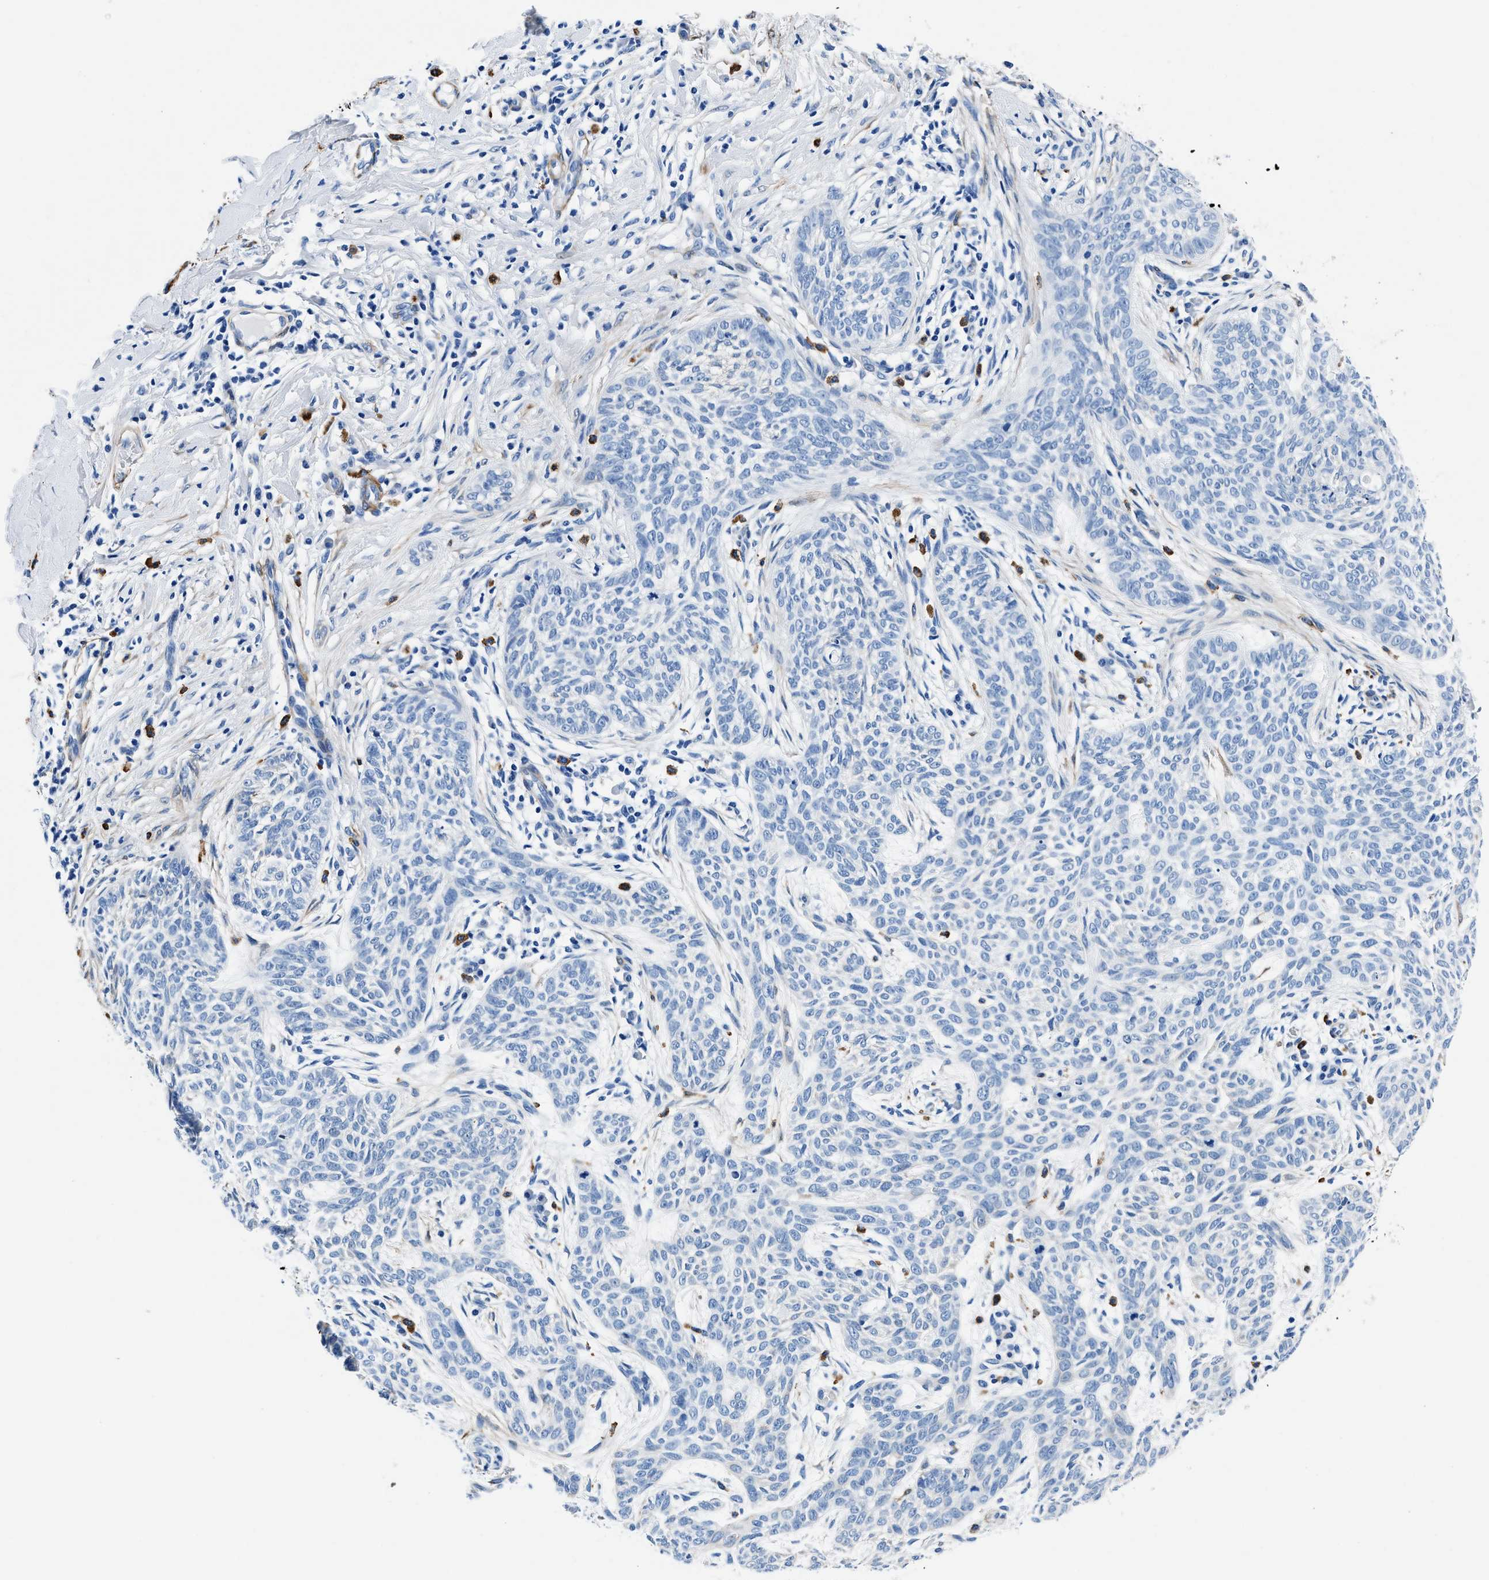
{"staining": {"intensity": "negative", "quantity": "none", "location": "none"}, "tissue": "skin cancer", "cell_type": "Tumor cells", "image_type": "cancer", "snomed": [{"axis": "morphology", "description": "Basal cell carcinoma"}, {"axis": "topography", "description": "Skin"}], "caption": "Immunohistochemistry micrograph of human skin basal cell carcinoma stained for a protein (brown), which shows no expression in tumor cells.", "gene": "TEX261", "patient": {"sex": "female", "age": 59}}